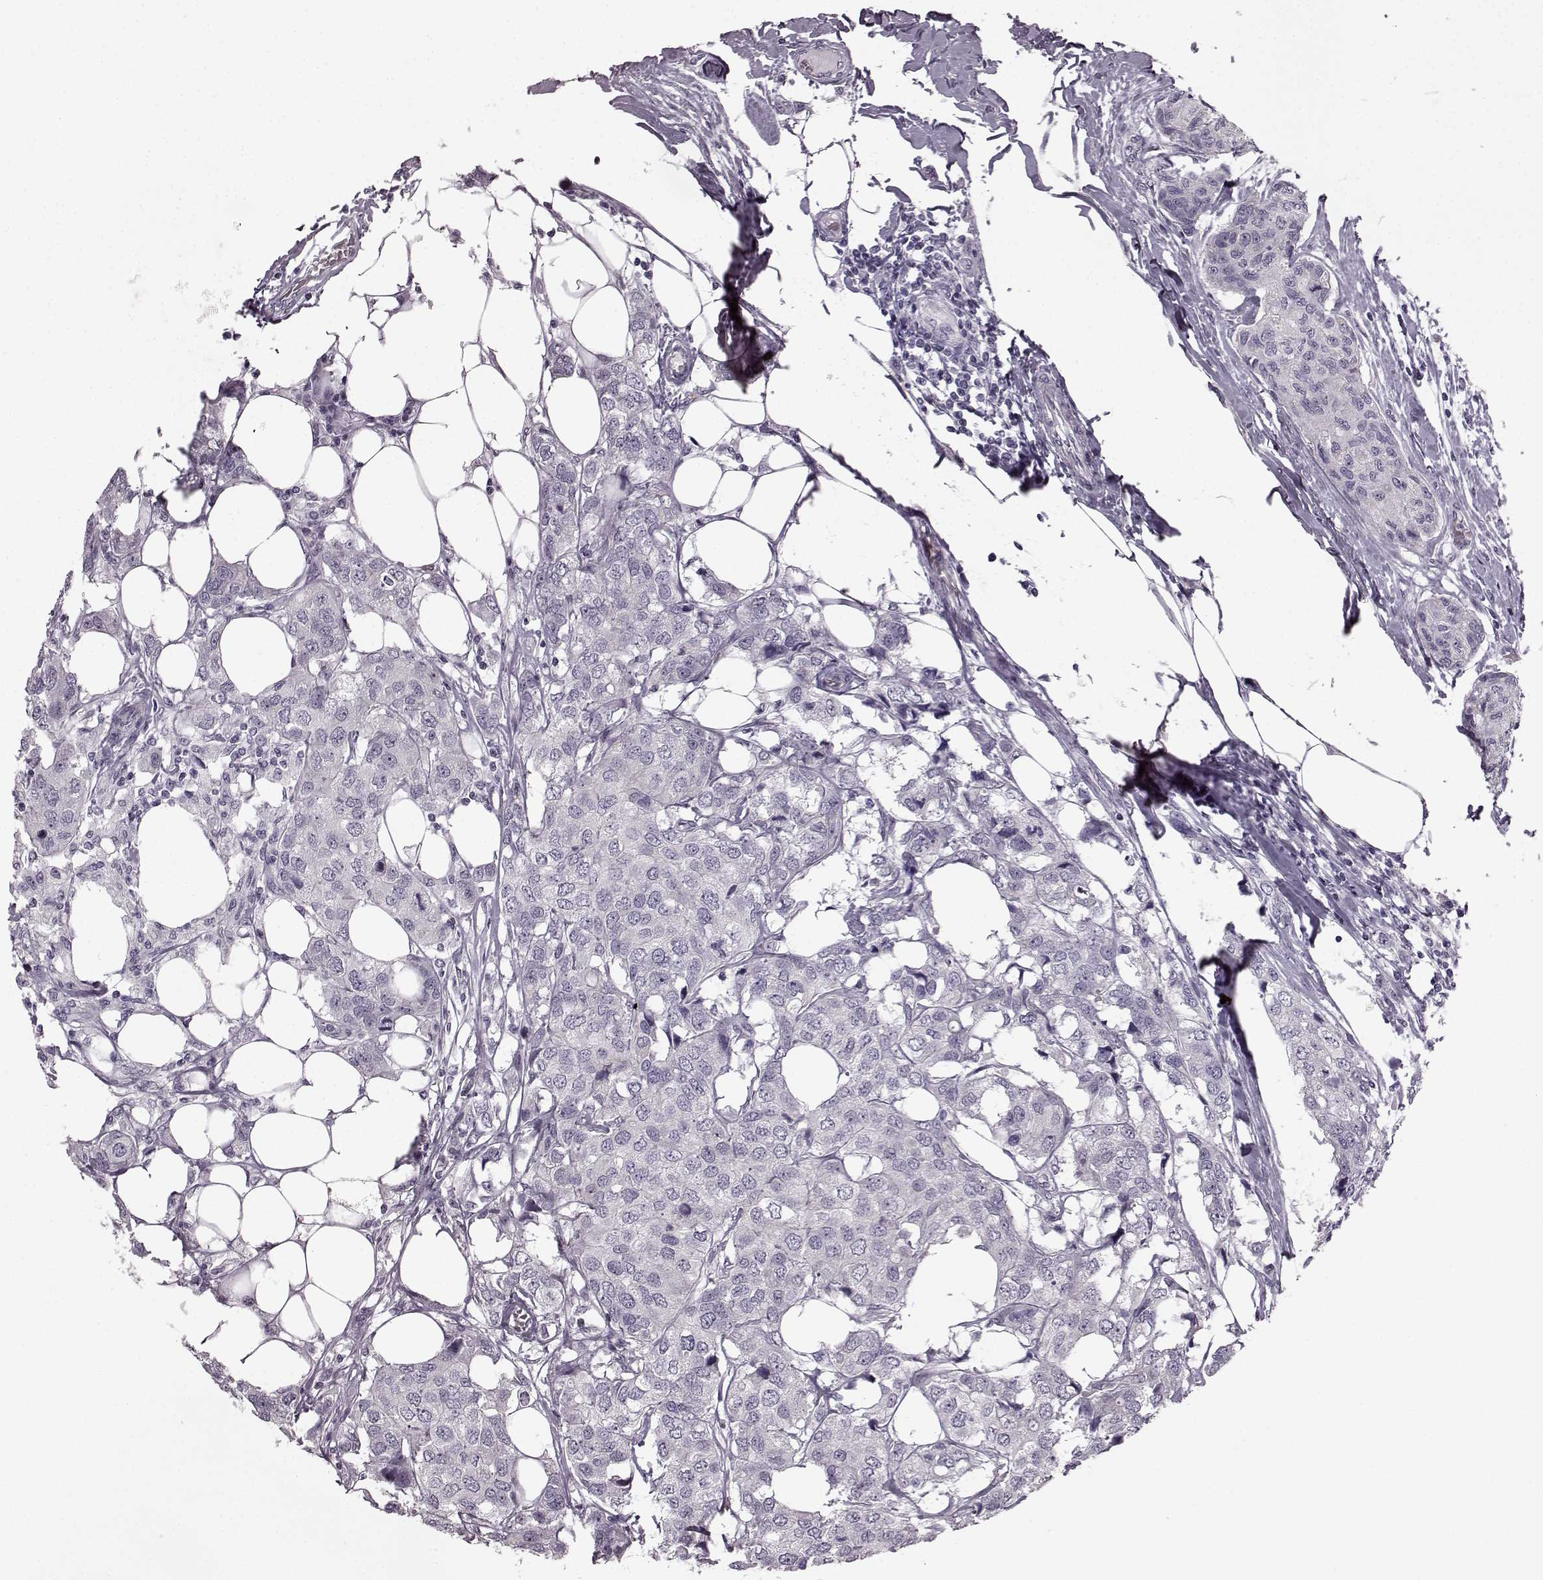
{"staining": {"intensity": "negative", "quantity": "none", "location": "none"}, "tissue": "breast cancer", "cell_type": "Tumor cells", "image_type": "cancer", "snomed": [{"axis": "morphology", "description": "Duct carcinoma"}, {"axis": "topography", "description": "Breast"}], "caption": "Immunohistochemistry of breast intraductal carcinoma shows no expression in tumor cells.", "gene": "SEMG2", "patient": {"sex": "female", "age": 80}}